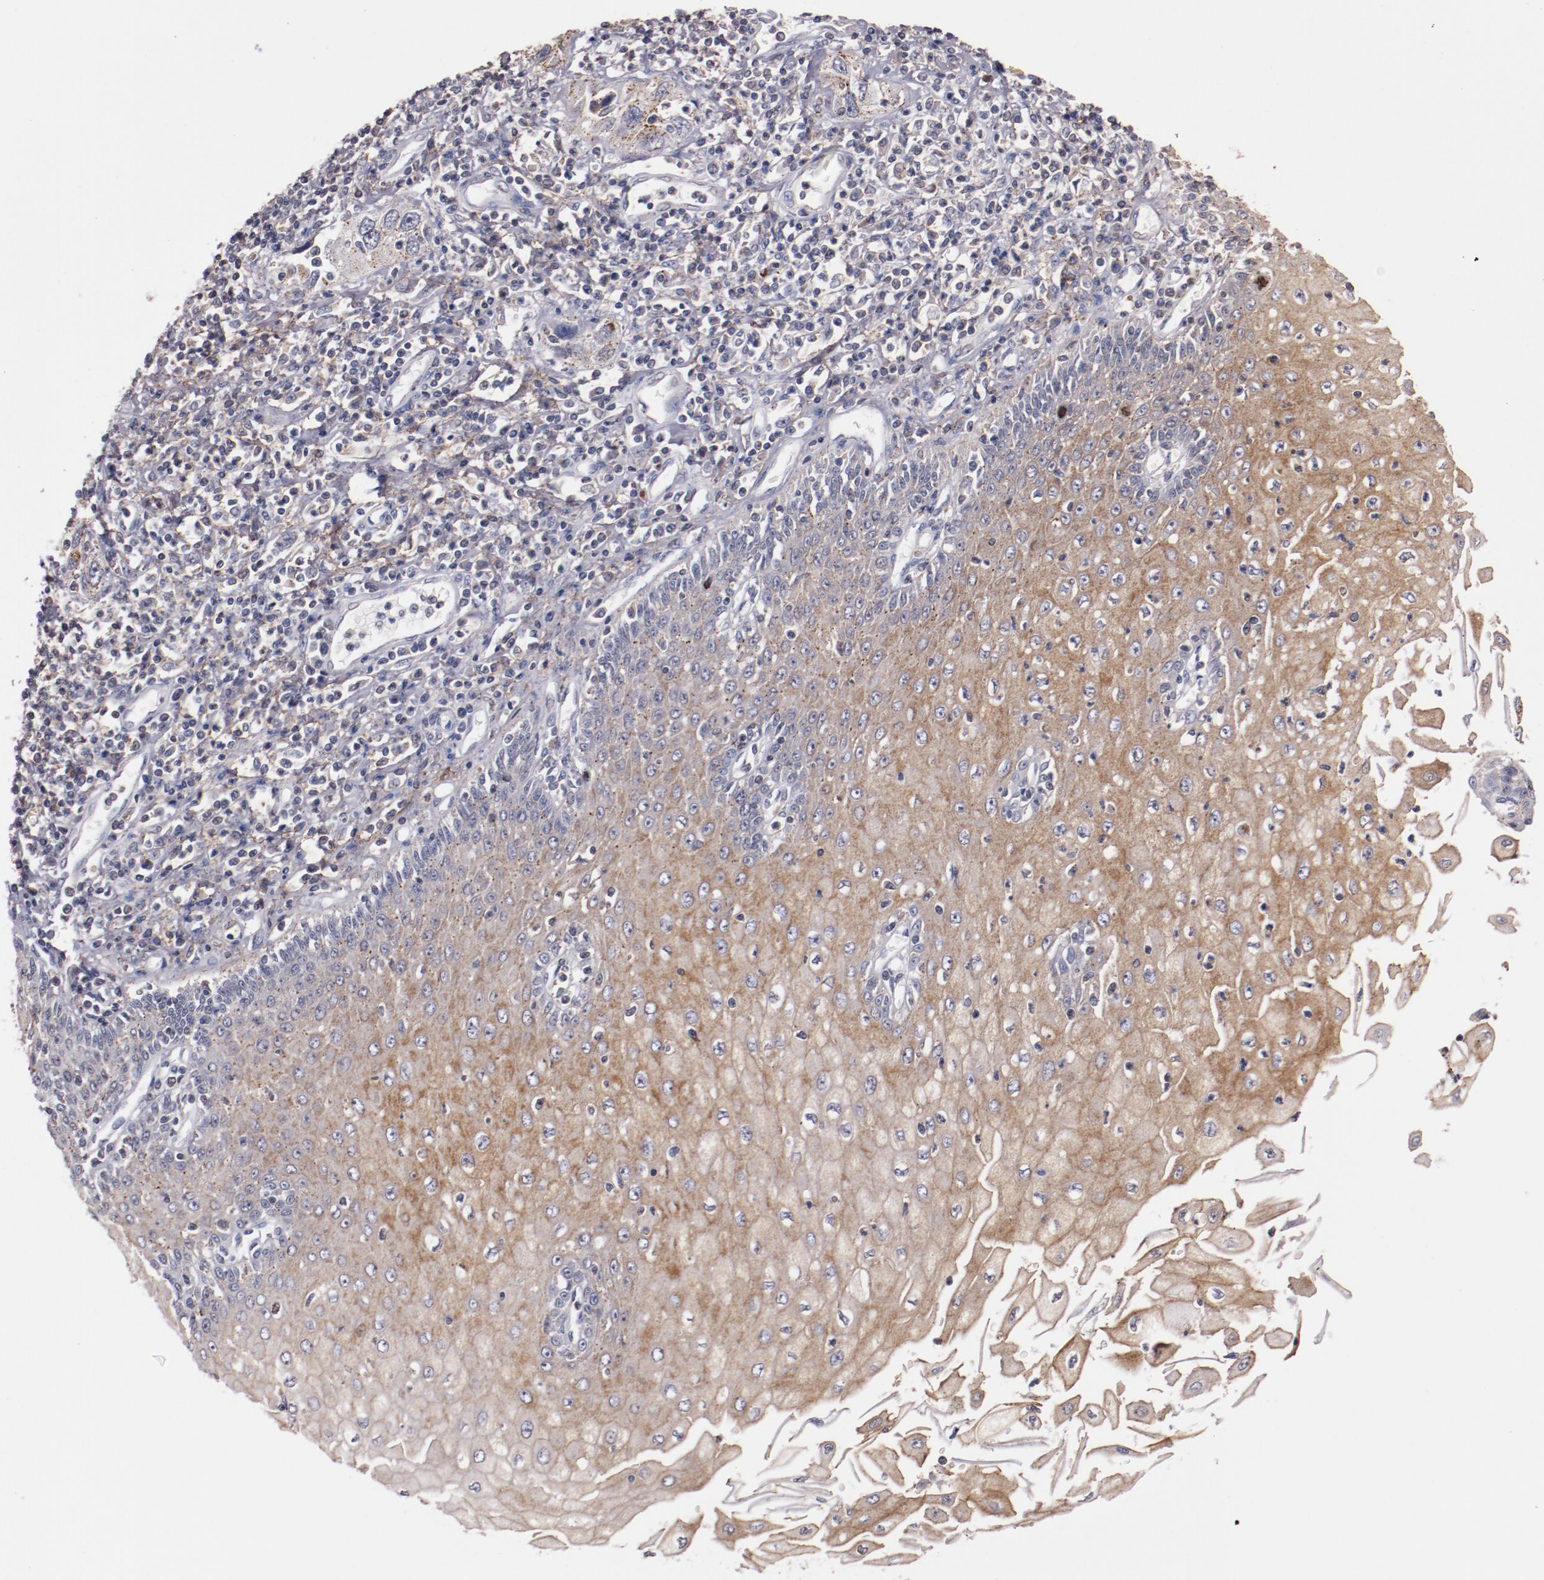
{"staining": {"intensity": "moderate", "quantity": "25%-75%", "location": "cytoplasmic/membranous"}, "tissue": "esophagus", "cell_type": "Squamous epithelial cells", "image_type": "normal", "snomed": [{"axis": "morphology", "description": "Normal tissue, NOS"}, {"axis": "topography", "description": "Esophagus"}], "caption": "A photomicrograph showing moderate cytoplasmic/membranous expression in about 25%-75% of squamous epithelial cells in normal esophagus, as visualized by brown immunohistochemical staining.", "gene": "SYP", "patient": {"sex": "male", "age": 65}}